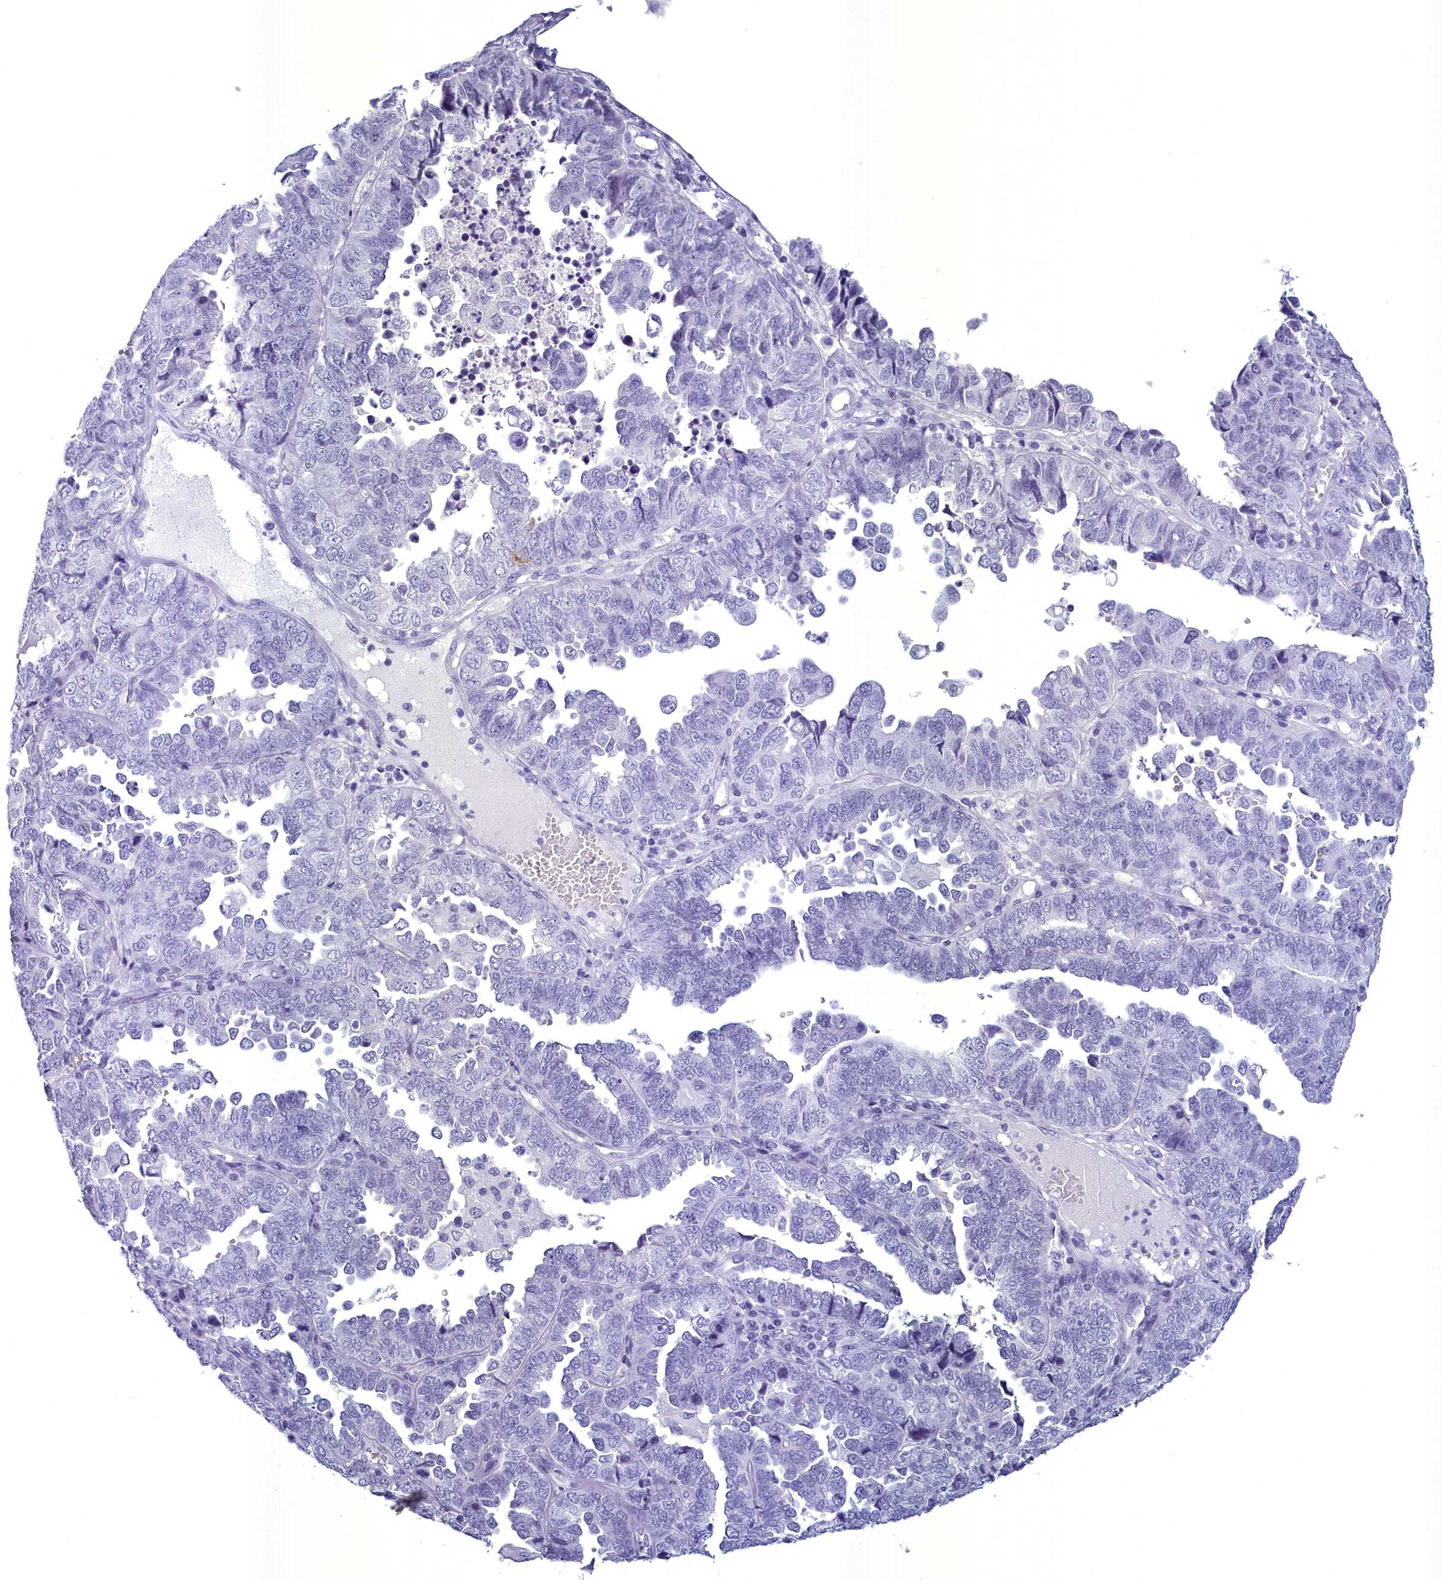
{"staining": {"intensity": "negative", "quantity": "none", "location": "none"}, "tissue": "endometrial cancer", "cell_type": "Tumor cells", "image_type": "cancer", "snomed": [{"axis": "morphology", "description": "Adenocarcinoma, NOS"}, {"axis": "topography", "description": "Endometrium"}], "caption": "A high-resolution micrograph shows immunohistochemistry (IHC) staining of endometrial cancer (adenocarcinoma), which exhibits no significant expression in tumor cells.", "gene": "MAP6", "patient": {"sex": "female", "age": 79}}